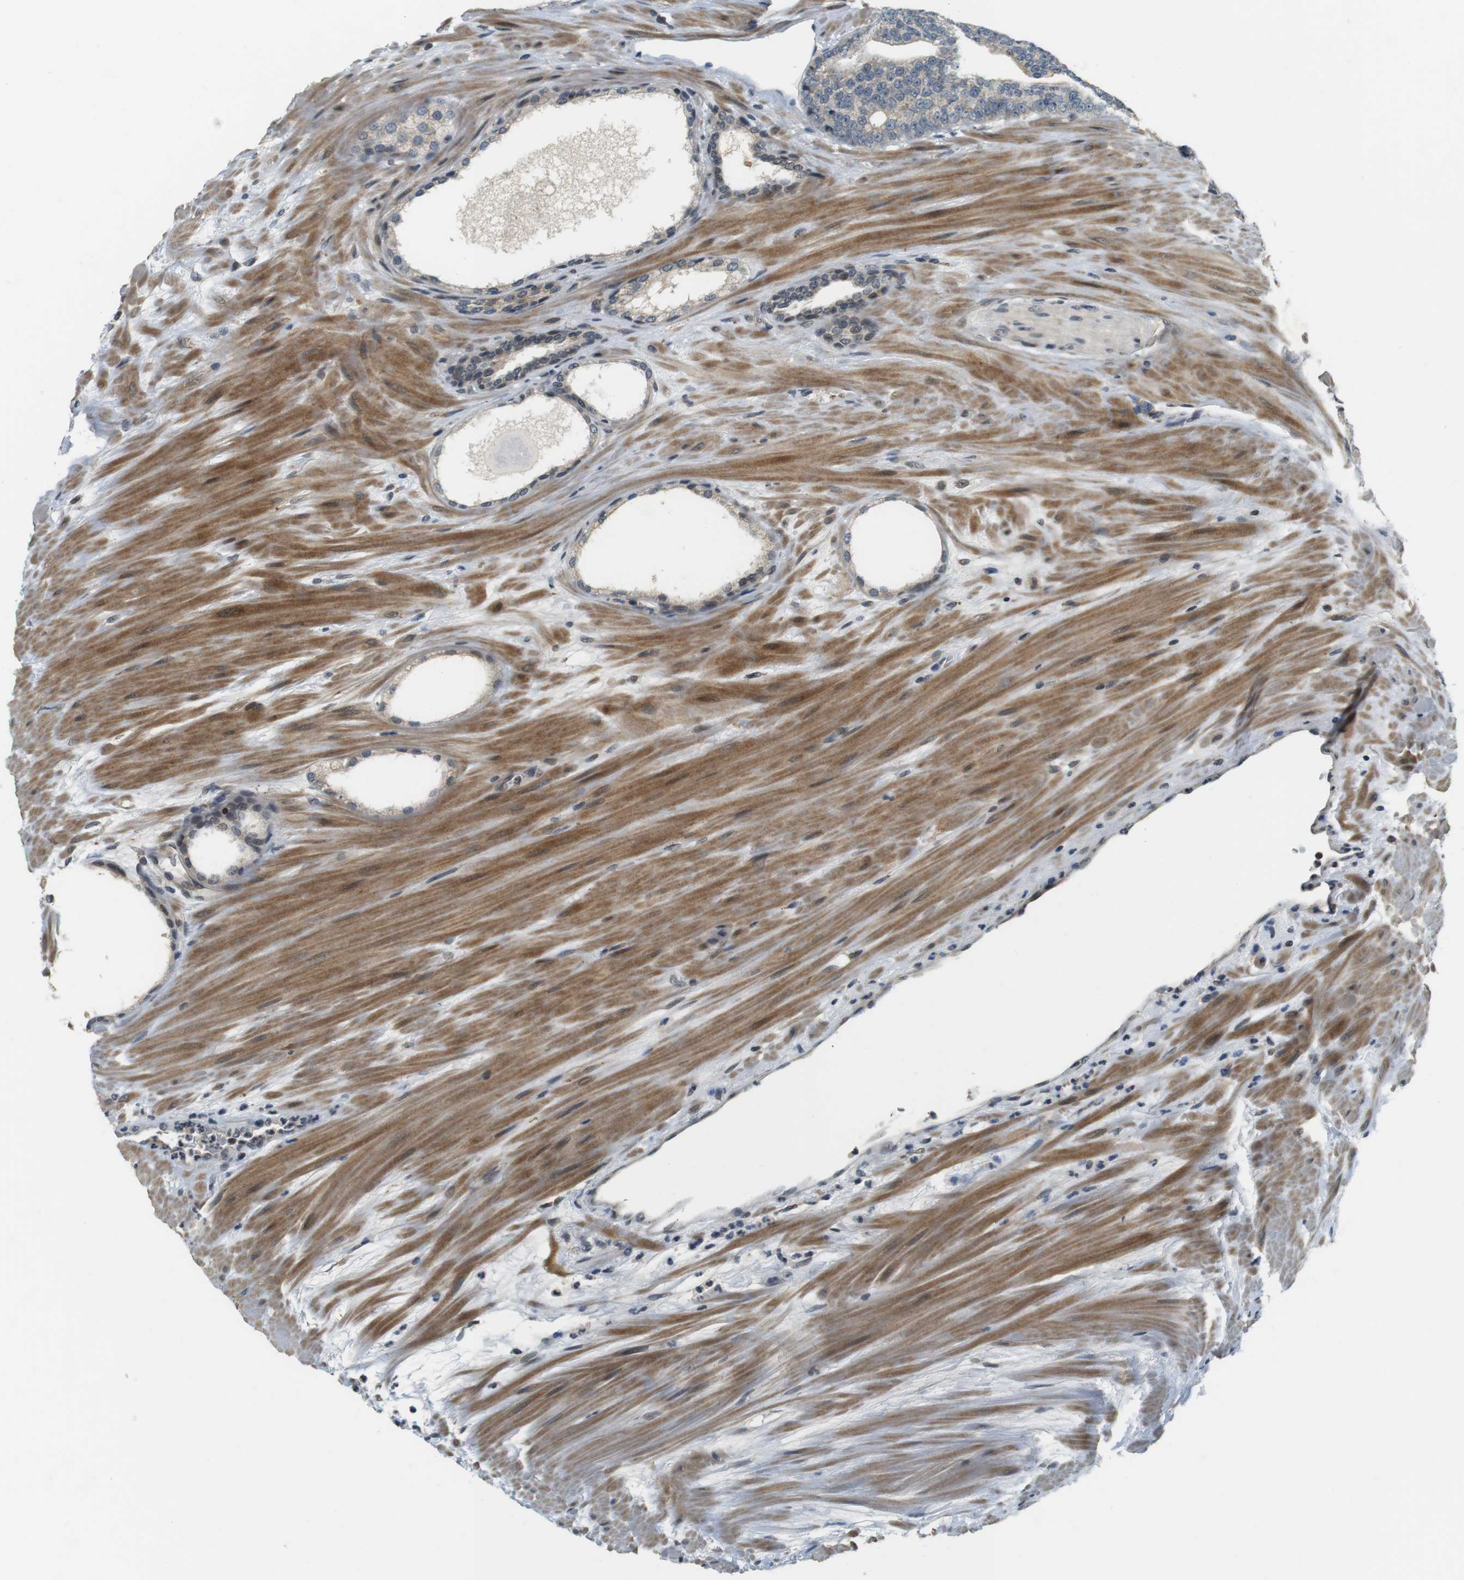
{"staining": {"intensity": "moderate", "quantity": "<25%", "location": "cytoplasmic/membranous"}, "tissue": "prostate cancer", "cell_type": "Tumor cells", "image_type": "cancer", "snomed": [{"axis": "morphology", "description": "Adenocarcinoma, High grade"}, {"axis": "topography", "description": "Prostate"}], "caption": "A low amount of moderate cytoplasmic/membranous expression is seen in about <25% of tumor cells in prostate cancer tissue.", "gene": "BRD4", "patient": {"sex": "male", "age": 61}}